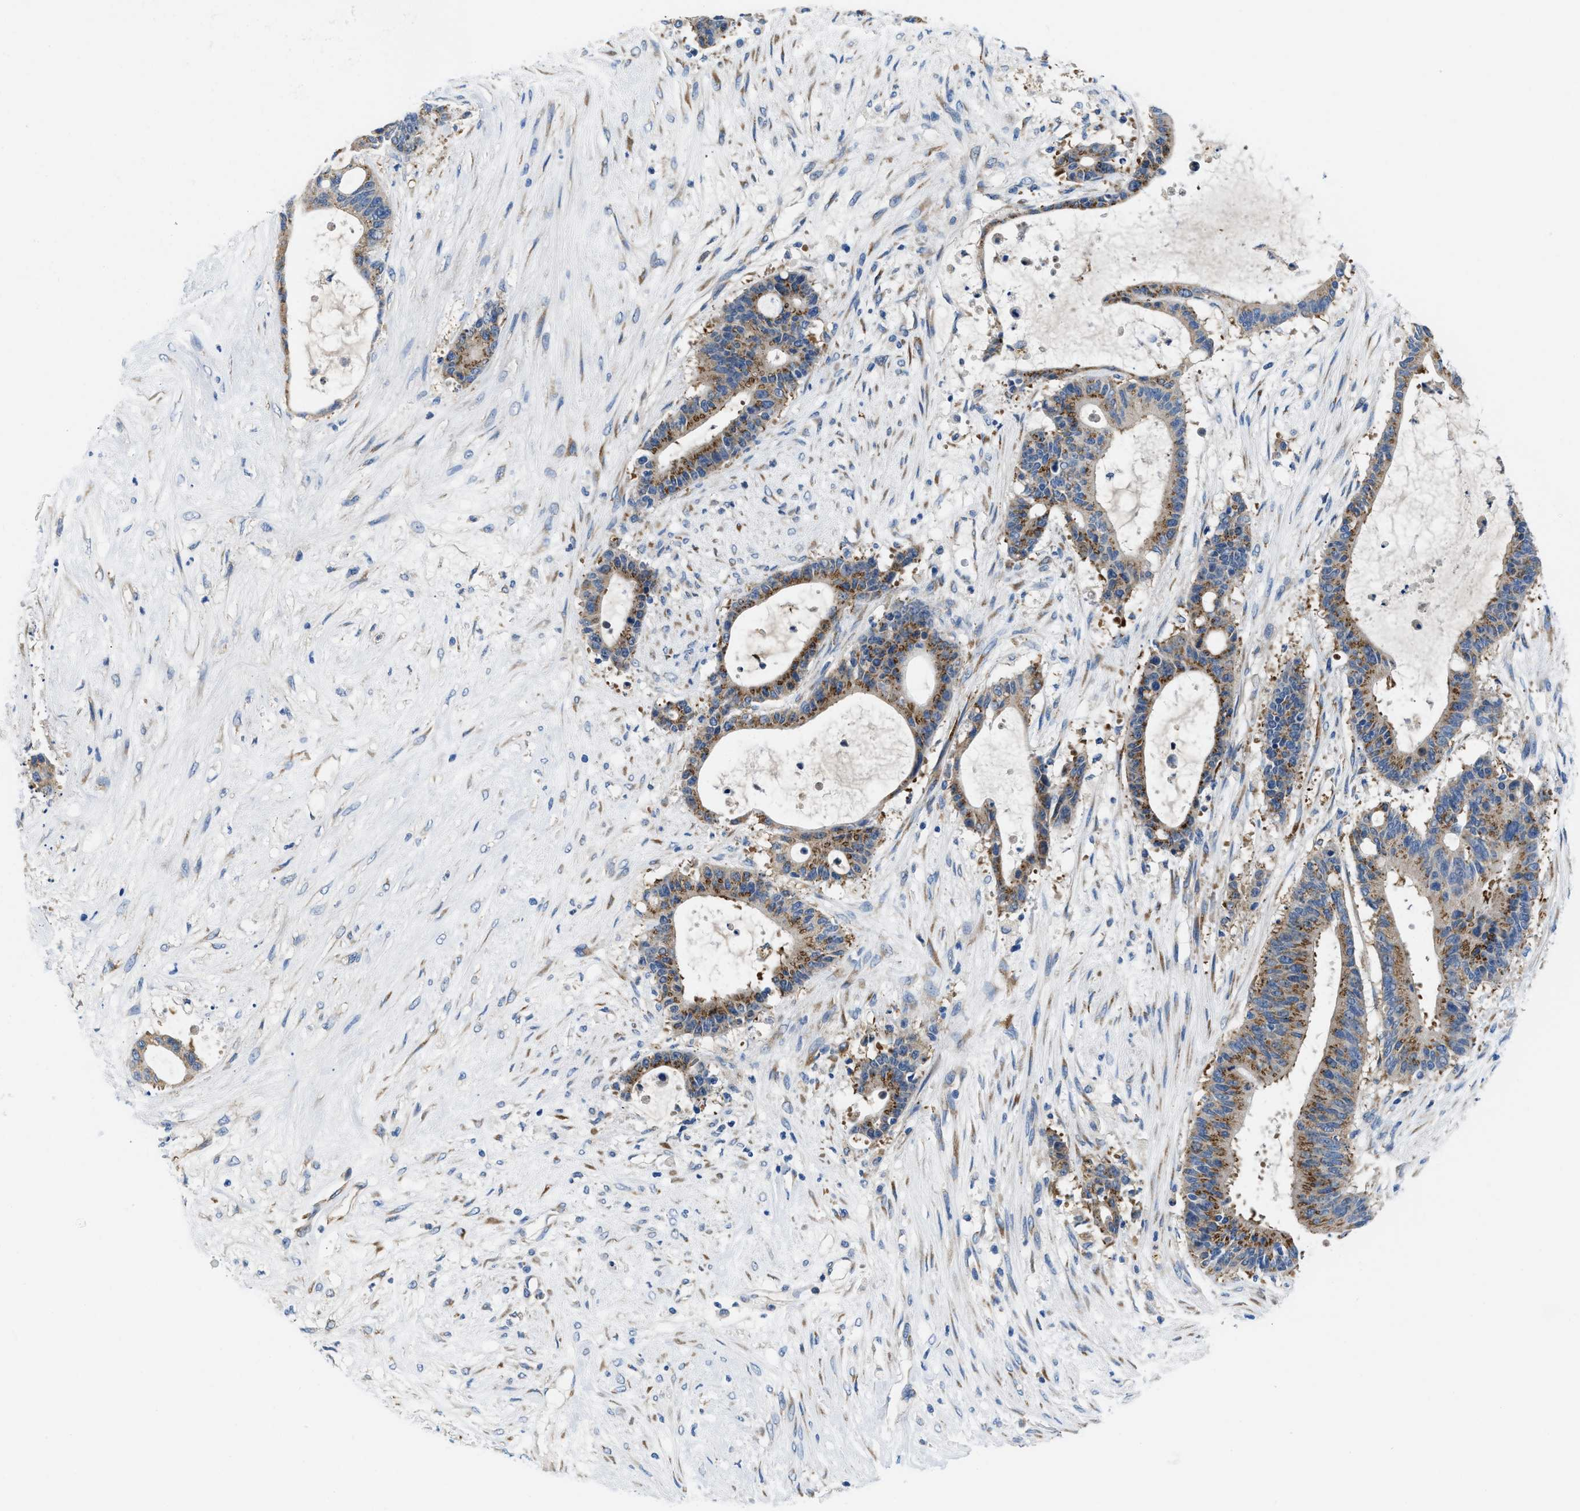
{"staining": {"intensity": "moderate", "quantity": ">75%", "location": "cytoplasmic/membranous"}, "tissue": "liver cancer", "cell_type": "Tumor cells", "image_type": "cancer", "snomed": [{"axis": "morphology", "description": "Cholangiocarcinoma"}, {"axis": "topography", "description": "Liver"}], "caption": "Immunohistochemistry (DAB (3,3'-diaminobenzidine)) staining of liver cancer shows moderate cytoplasmic/membranous protein positivity in about >75% of tumor cells.", "gene": "BNC2", "patient": {"sex": "female", "age": 73}}